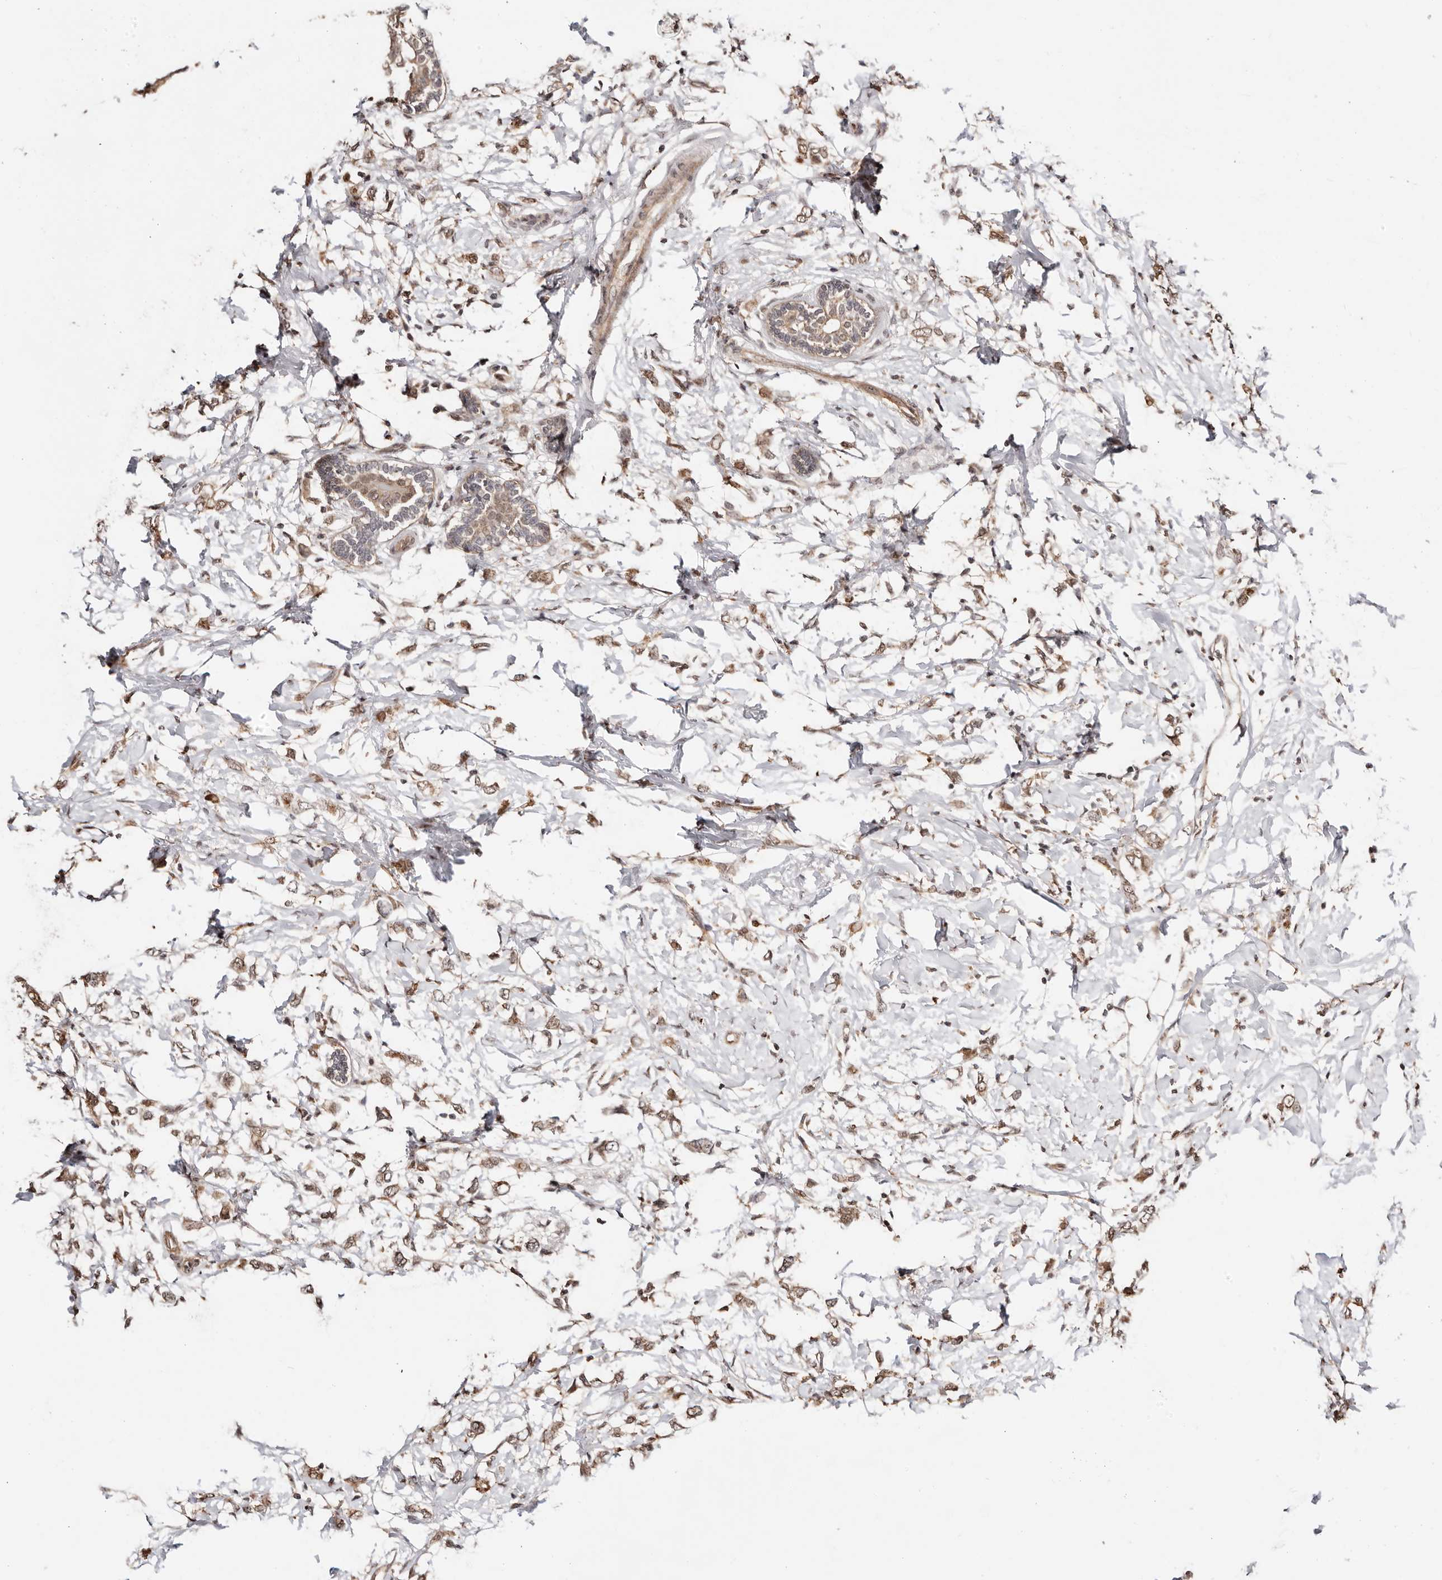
{"staining": {"intensity": "moderate", "quantity": ">75%", "location": "cytoplasmic/membranous"}, "tissue": "breast cancer", "cell_type": "Tumor cells", "image_type": "cancer", "snomed": [{"axis": "morphology", "description": "Normal tissue, NOS"}, {"axis": "morphology", "description": "Lobular carcinoma"}, {"axis": "topography", "description": "Breast"}], "caption": "Protein staining of breast cancer (lobular carcinoma) tissue displays moderate cytoplasmic/membranous expression in about >75% of tumor cells.", "gene": "CTNNBL1", "patient": {"sex": "female", "age": 47}}